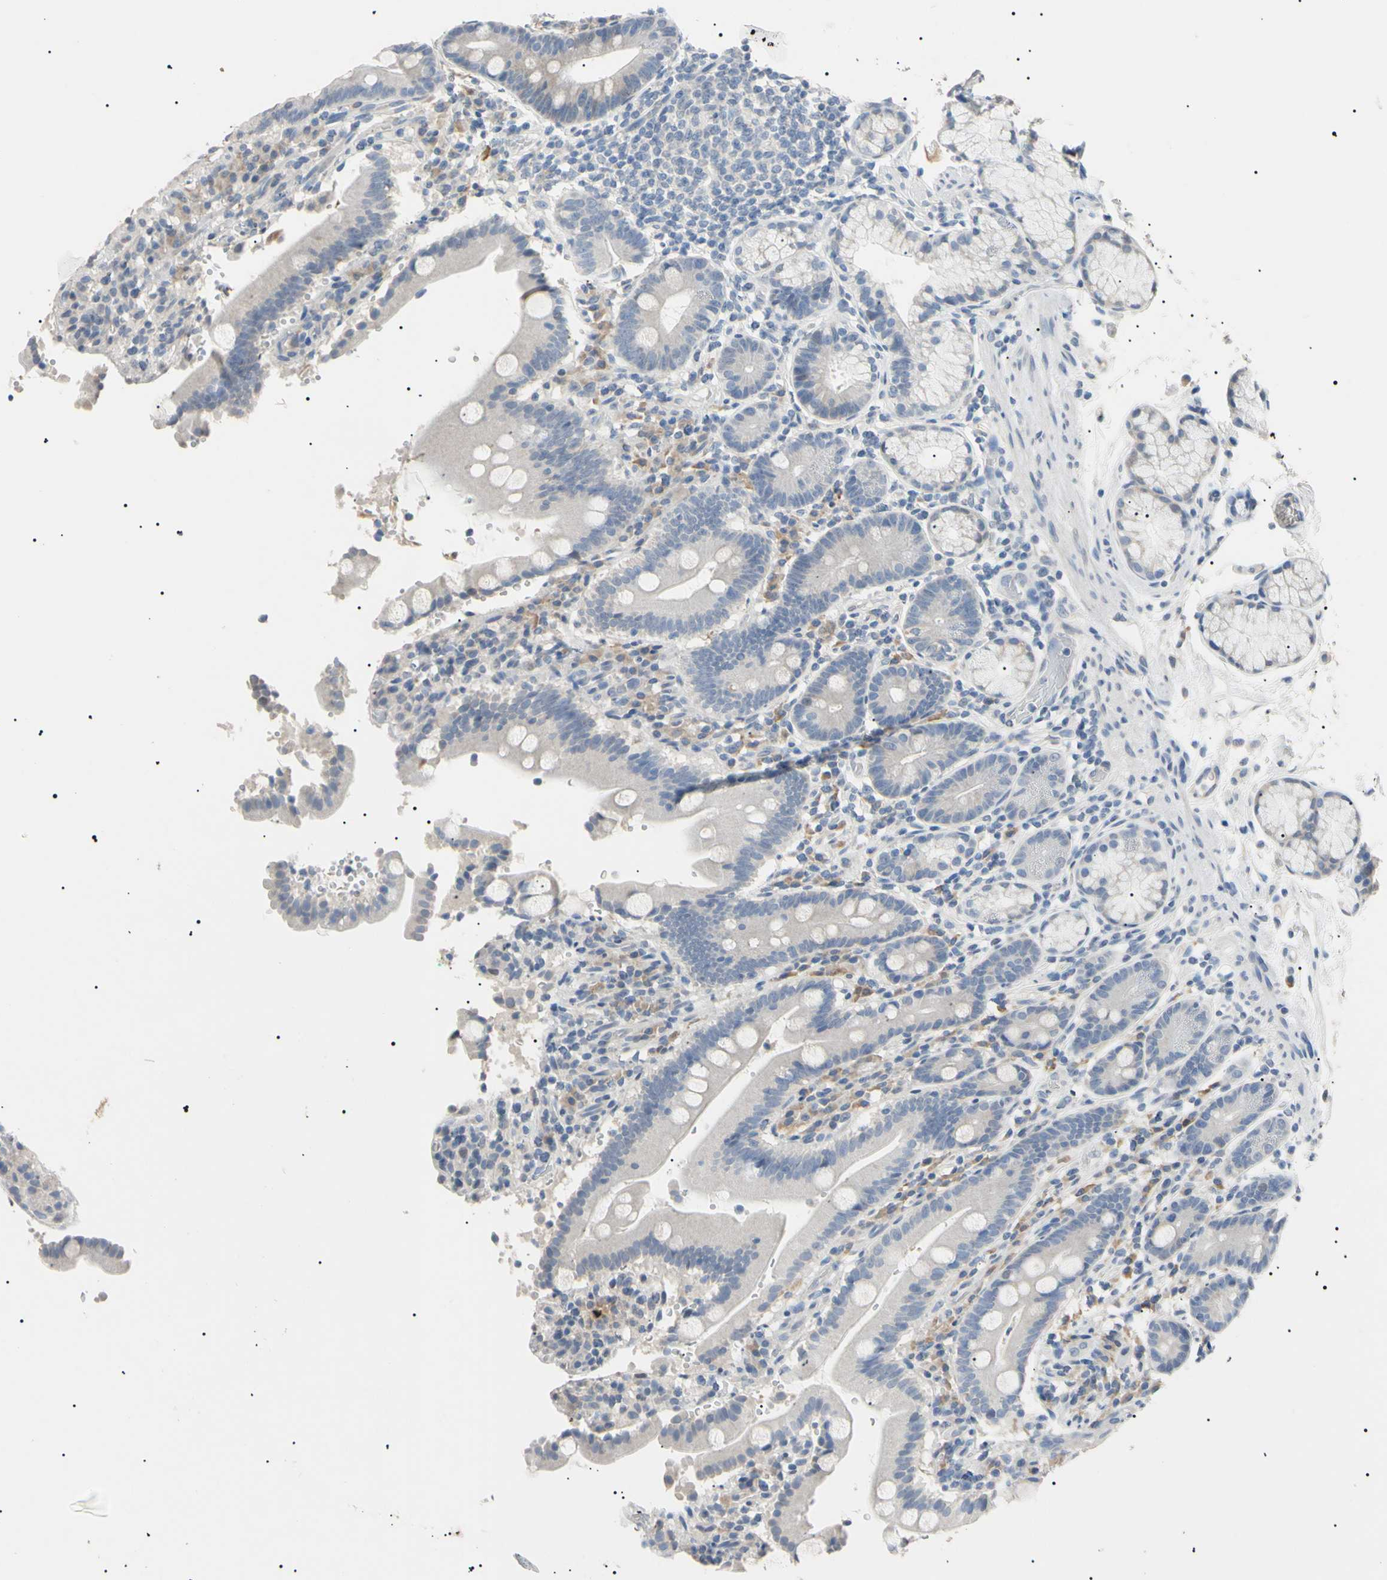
{"staining": {"intensity": "weak", "quantity": "<25%", "location": "cytoplasmic/membranous"}, "tissue": "duodenum", "cell_type": "Glandular cells", "image_type": "normal", "snomed": [{"axis": "morphology", "description": "Normal tissue, NOS"}, {"axis": "topography", "description": "Small intestine, NOS"}], "caption": "The photomicrograph shows no staining of glandular cells in unremarkable duodenum. (DAB IHC with hematoxylin counter stain).", "gene": "CGB3", "patient": {"sex": "female", "age": 71}}